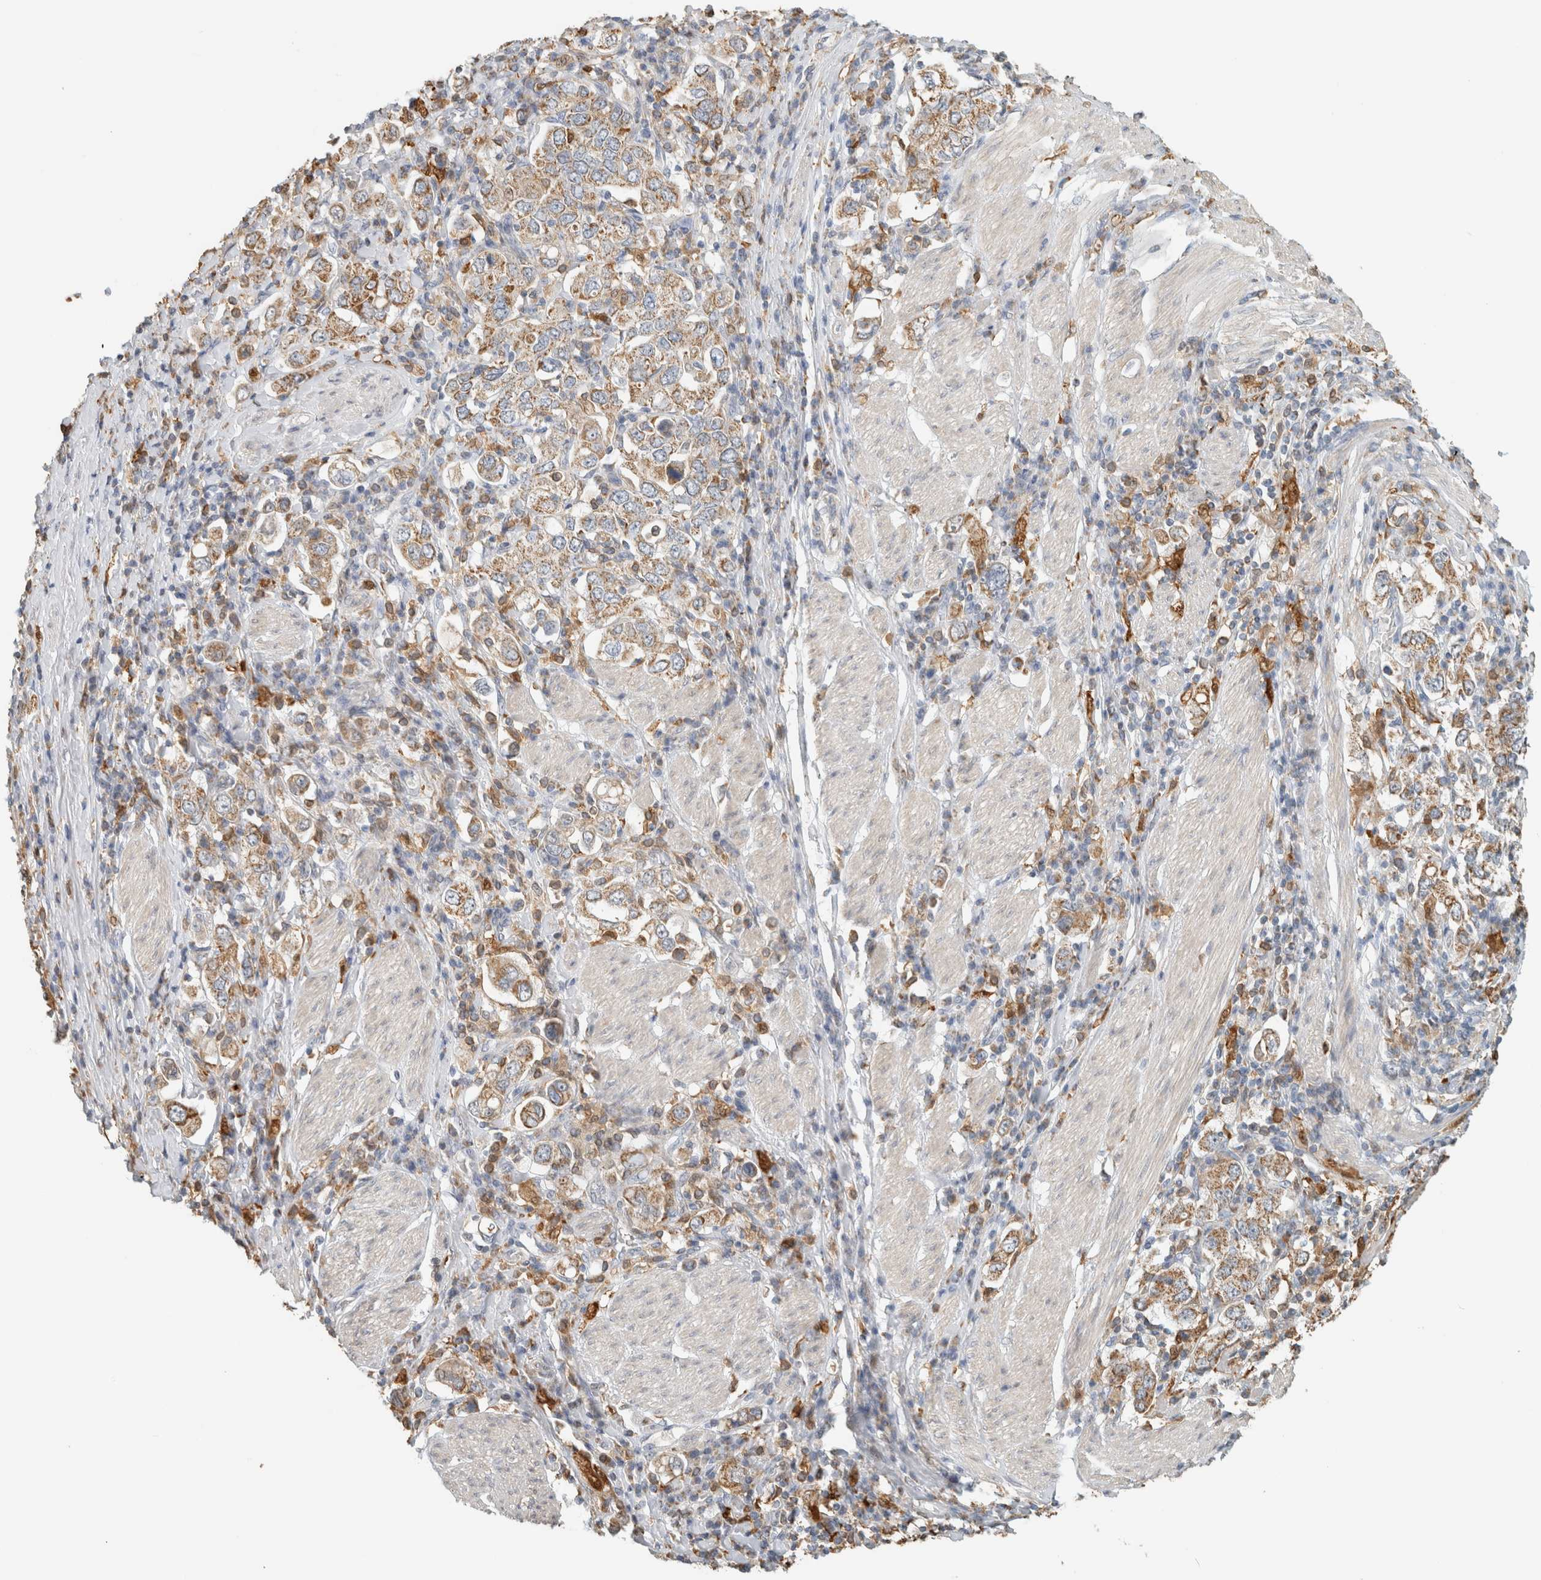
{"staining": {"intensity": "moderate", "quantity": ">75%", "location": "cytoplasmic/membranous"}, "tissue": "stomach cancer", "cell_type": "Tumor cells", "image_type": "cancer", "snomed": [{"axis": "morphology", "description": "Adenocarcinoma, NOS"}, {"axis": "topography", "description": "Stomach, upper"}], "caption": "Immunohistochemical staining of stomach adenocarcinoma shows medium levels of moderate cytoplasmic/membranous protein expression in approximately >75% of tumor cells. The protein is shown in brown color, while the nuclei are stained blue.", "gene": "CAPG", "patient": {"sex": "male", "age": 62}}